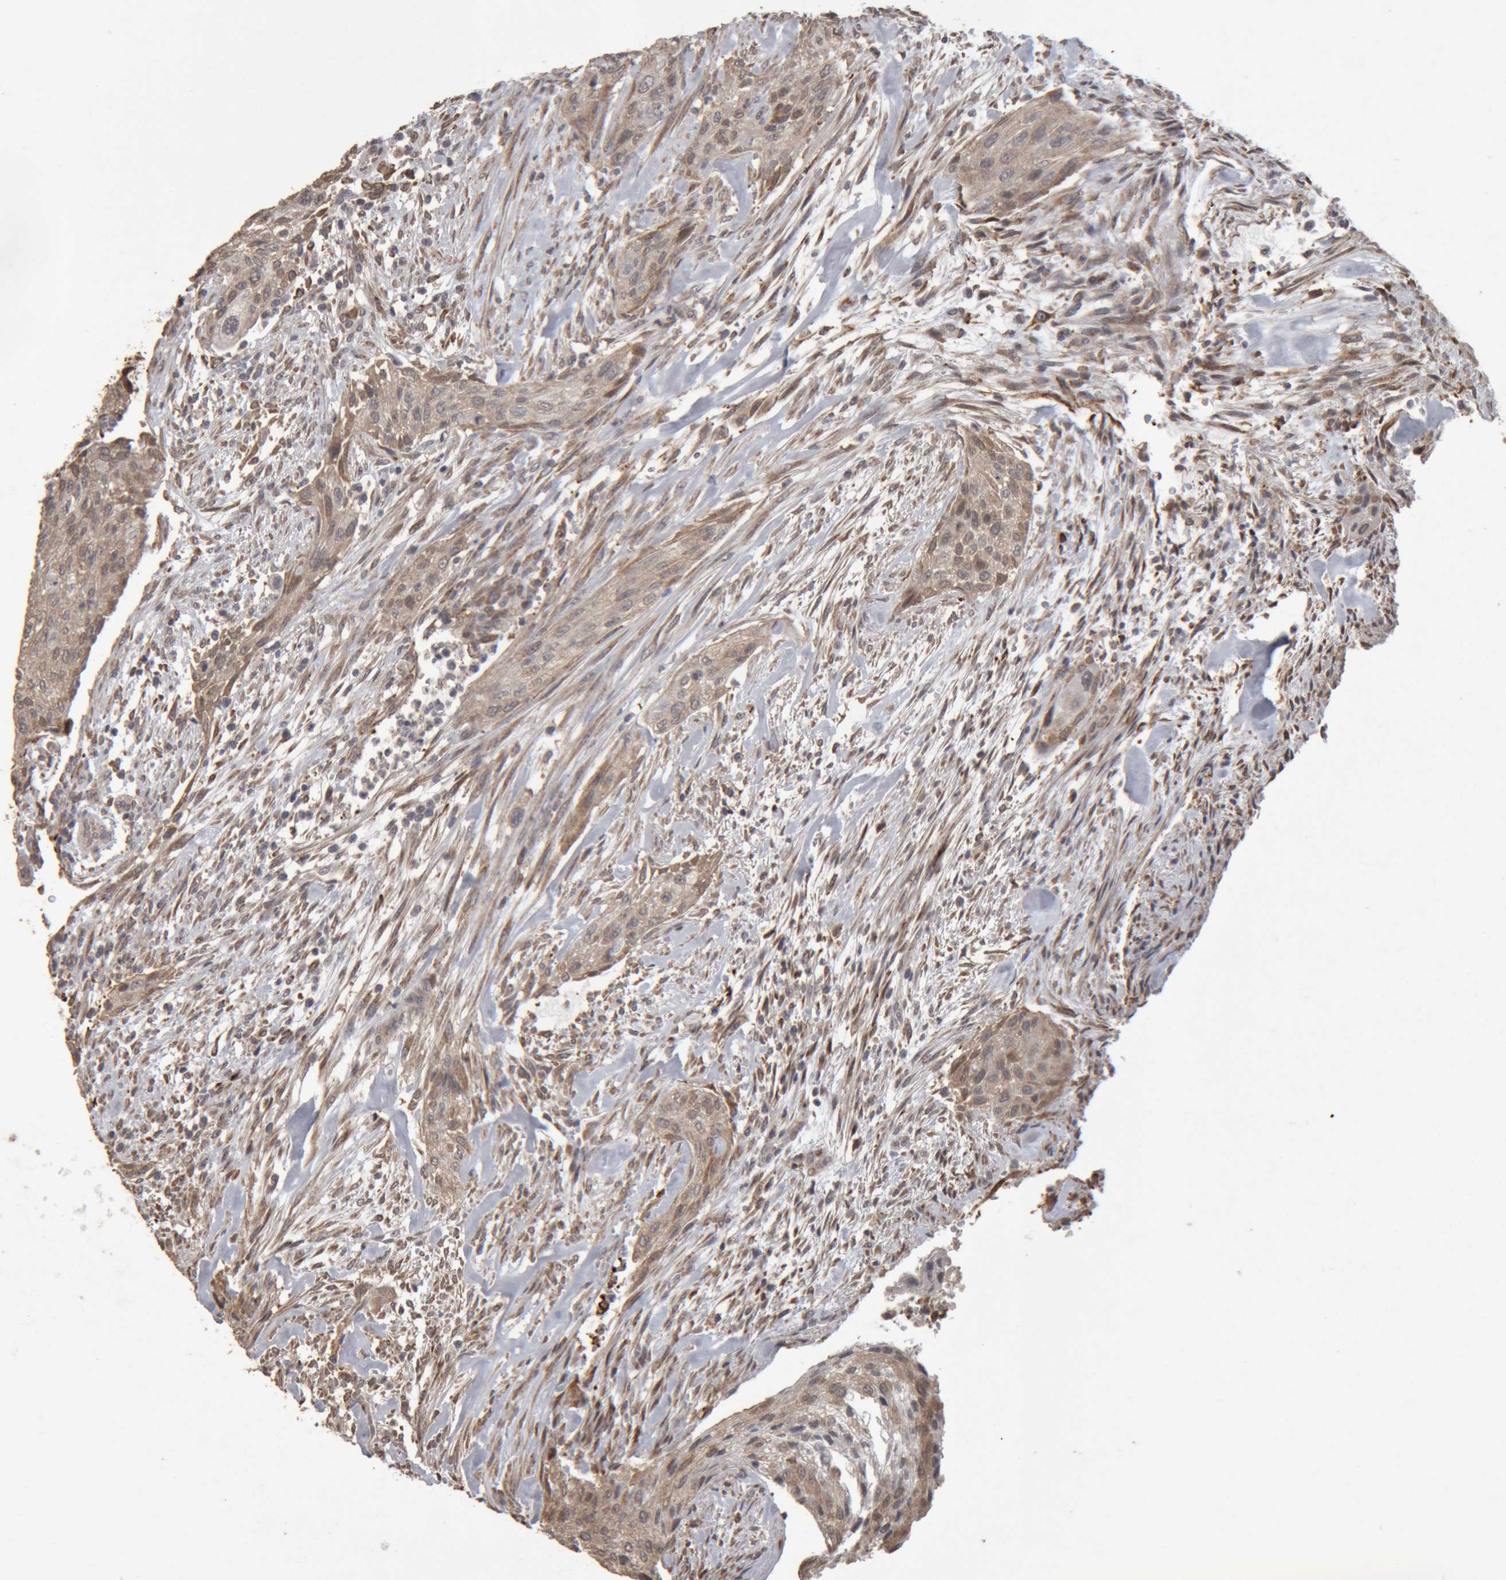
{"staining": {"intensity": "weak", "quantity": "25%-75%", "location": "cytoplasmic/membranous"}, "tissue": "urothelial cancer", "cell_type": "Tumor cells", "image_type": "cancer", "snomed": [{"axis": "morphology", "description": "Urothelial carcinoma, Low grade"}, {"axis": "morphology", "description": "Urothelial carcinoma, High grade"}, {"axis": "topography", "description": "Urinary bladder"}], "caption": "Urothelial cancer stained with a protein marker exhibits weak staining in tumor cells.", "gene": "MEP1A", "patient": {"sex": "male", "age": 35}}